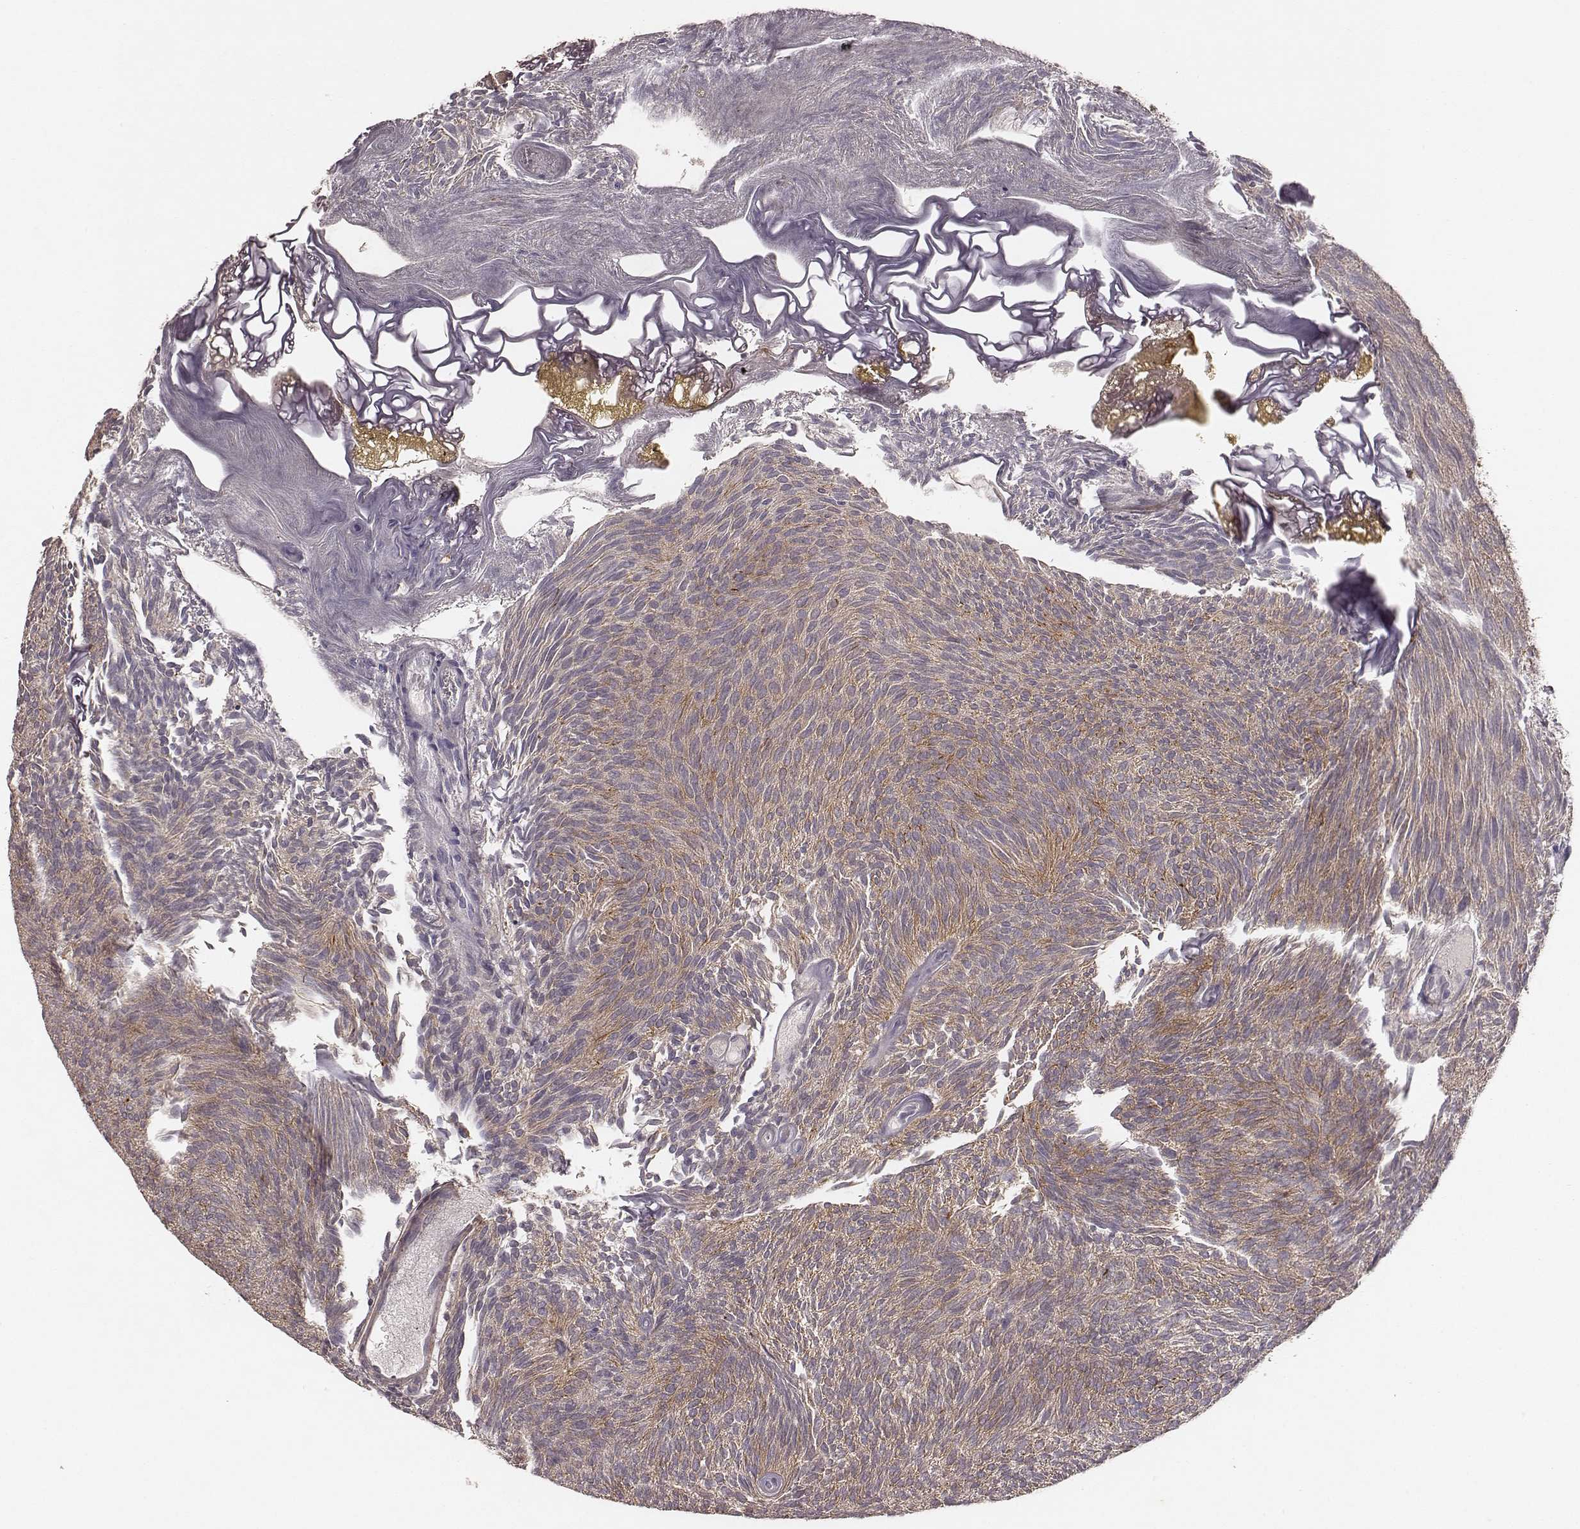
{"staining": {"intensity": "weak", "quantity": "25%-75%", "location": "cytoplasmic/membranous"}, "tissue": "urothelial cancer", "cell_type": "Tumor cells", "image_type": "cancer", "snomed": [{"axis": "morphology", "description": "Urothelial carcinoma, Low grade"}, {"axis": "topography", "description": "Urinary bladder"}], "caption": "Weak cytoplasmic/membranous protein expression is present in about 25%-75% of tumor cells in urothelial cancer.", "gene": "VPS26A", "patient": {"sex": "male", "age": 77}}